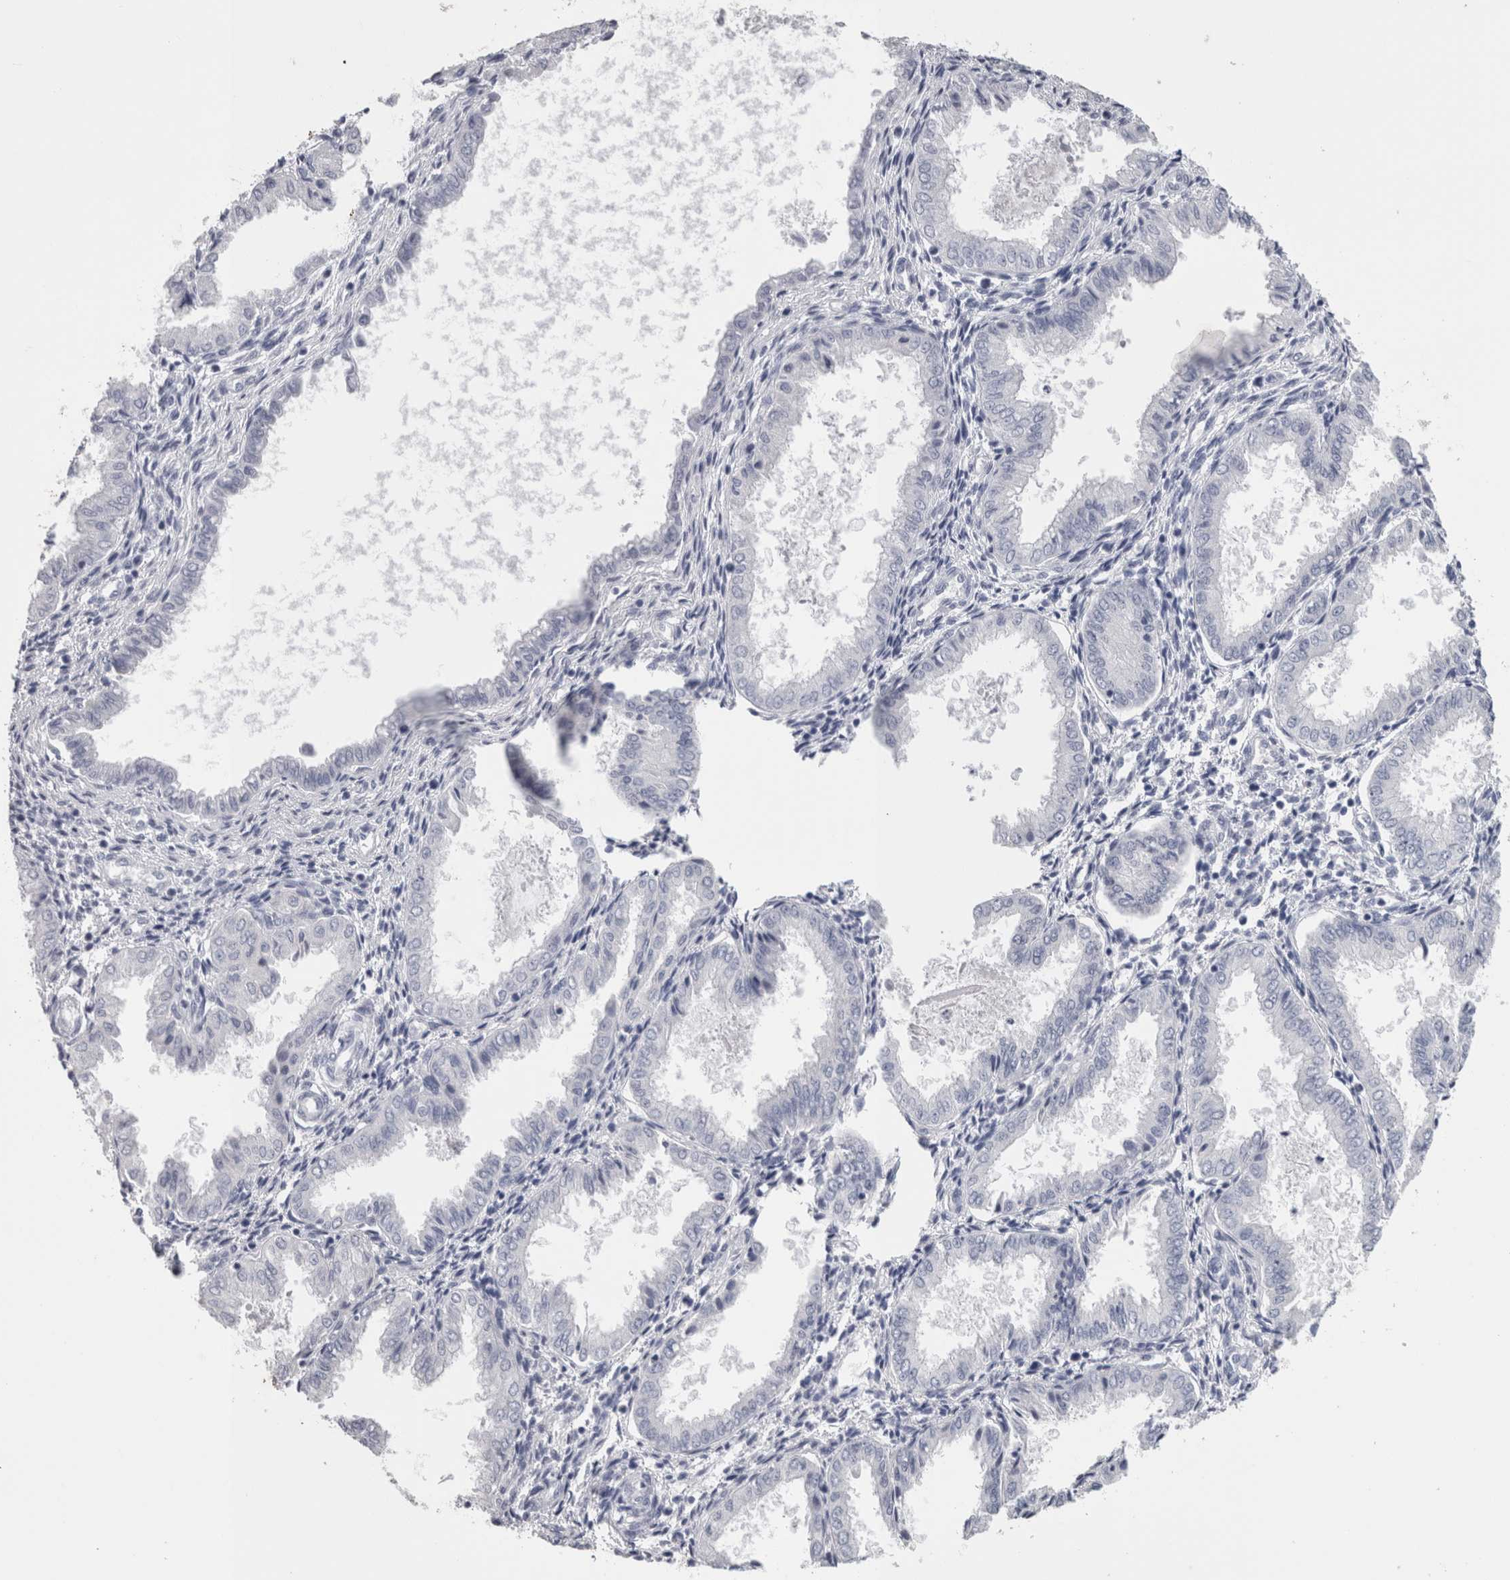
{"staining": {"intensity": "negative", "quantity": "none", "location": "none"}, "tissue": "endometrium", "cell_type": "Cells in endometrial stroma", "image_type": "normal", "snomed": [{"axis": "morphology", "description": "Normal tissue, NOS"}, {"axis": "topography", "description": "Endometrium"}], "caption": "This is an IHC histopathology image of benign human endometrium. There is no expression in cells in endometrial stroma.", "gene": "CA8", "patient": {"sex": "female", "age": 33}}